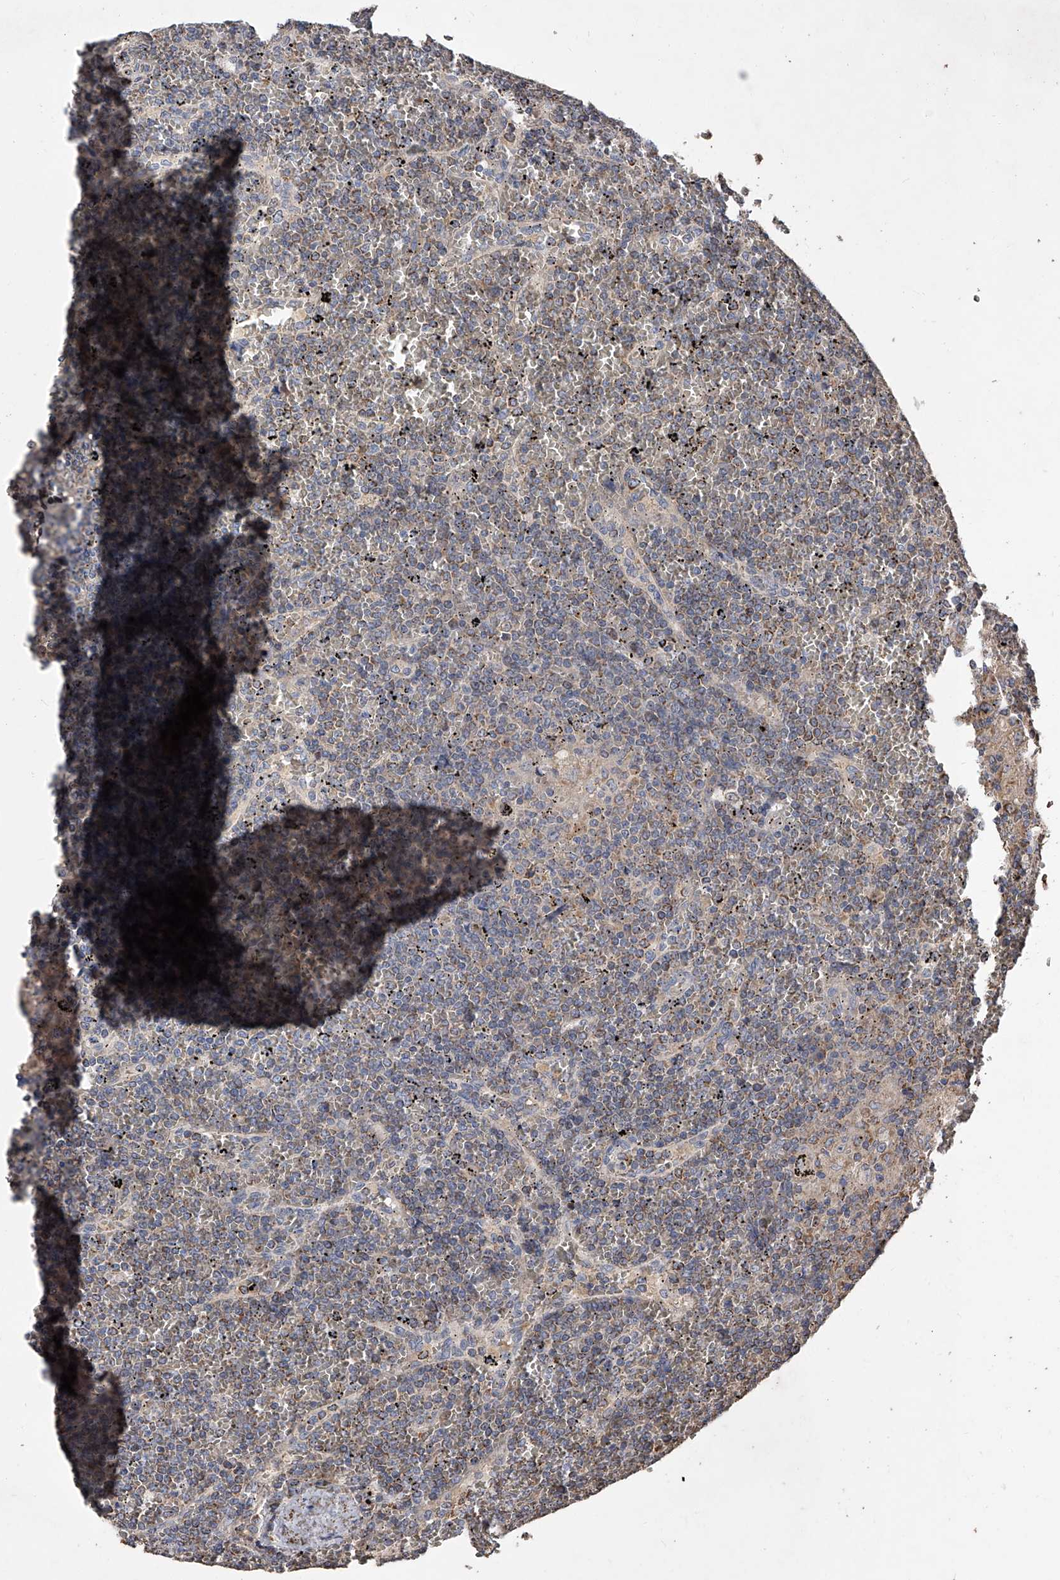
{"staining": {"intensity": "weak", "quantity": ">75%", "location": "cytoplasmic/membranous"}, "tissue": "lymphoma", "cell_type": "Tumor cells", "image_type": "cancer", "snomed": [{"axis": "morphology", "description": "Malignant lymphoma, non-Hodgkin's type, Low grade"}, {"axis": "topography", "description": "Spleen"}], "caption": "Immunohistochemistry (IHC) photomicrograph of neoplastic tissue: human lymphoma stained using IHC exhibits low levels of weak protein expression localized specifically in the cytoplasmic/membranous of tumor cells, appearing as a cytoplasmic/membranous brown color.", "gene": "LTV1", "patient": {"sex": "female", "age": 19}}